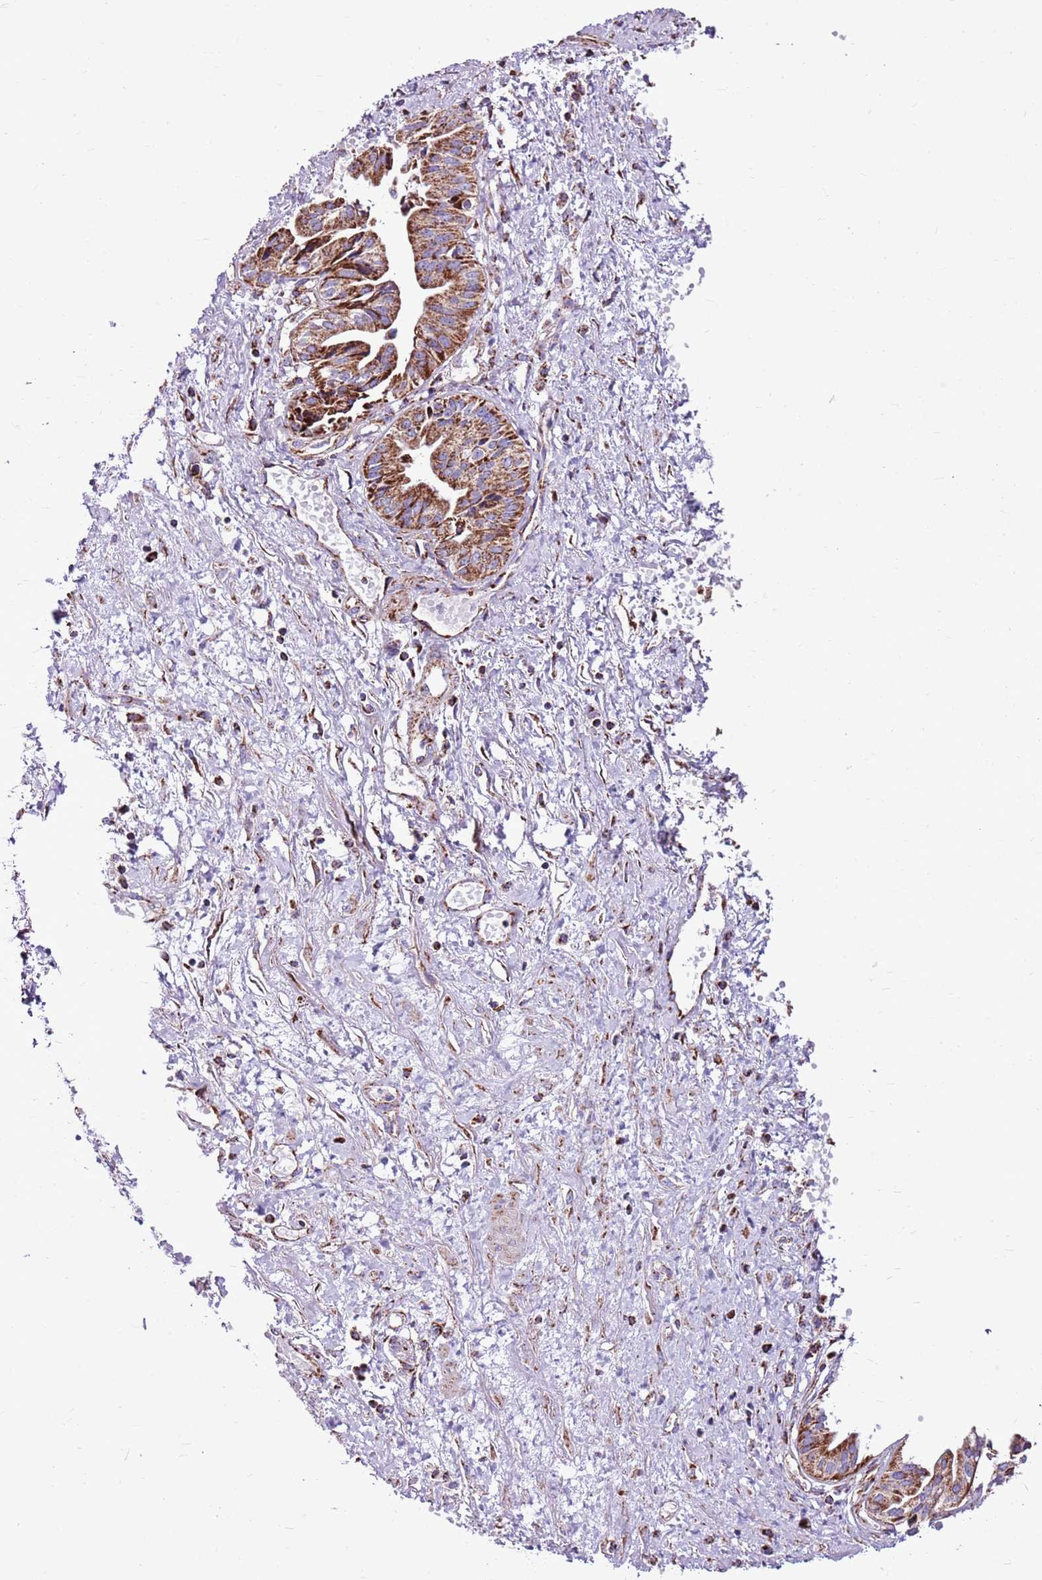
{"staining": {"intensity": "strong", "quantity": "25%-75%", "location": "cytoplasmic/membranous"}, "tissue": "pancreatic cancer", "cell_type": "Tumor cells", "image_type": "cancer", "snomed": [{"axis": "morphology", "description": "Adenocarcinoma, NOS"}, {"axis": "topography", "description": "Pancreas"}], "caption": "A brown stain labels strong cytoplasmic/membranous expression of a protein in pancreatic cancer tumor cells. The staining is performed using DAB brown chromogen to label protein expression. The nuclei are counter-stained blue using hematoxylin.", "gene": "HECTD4", "patient": {"sex": "female", "age": 50}}